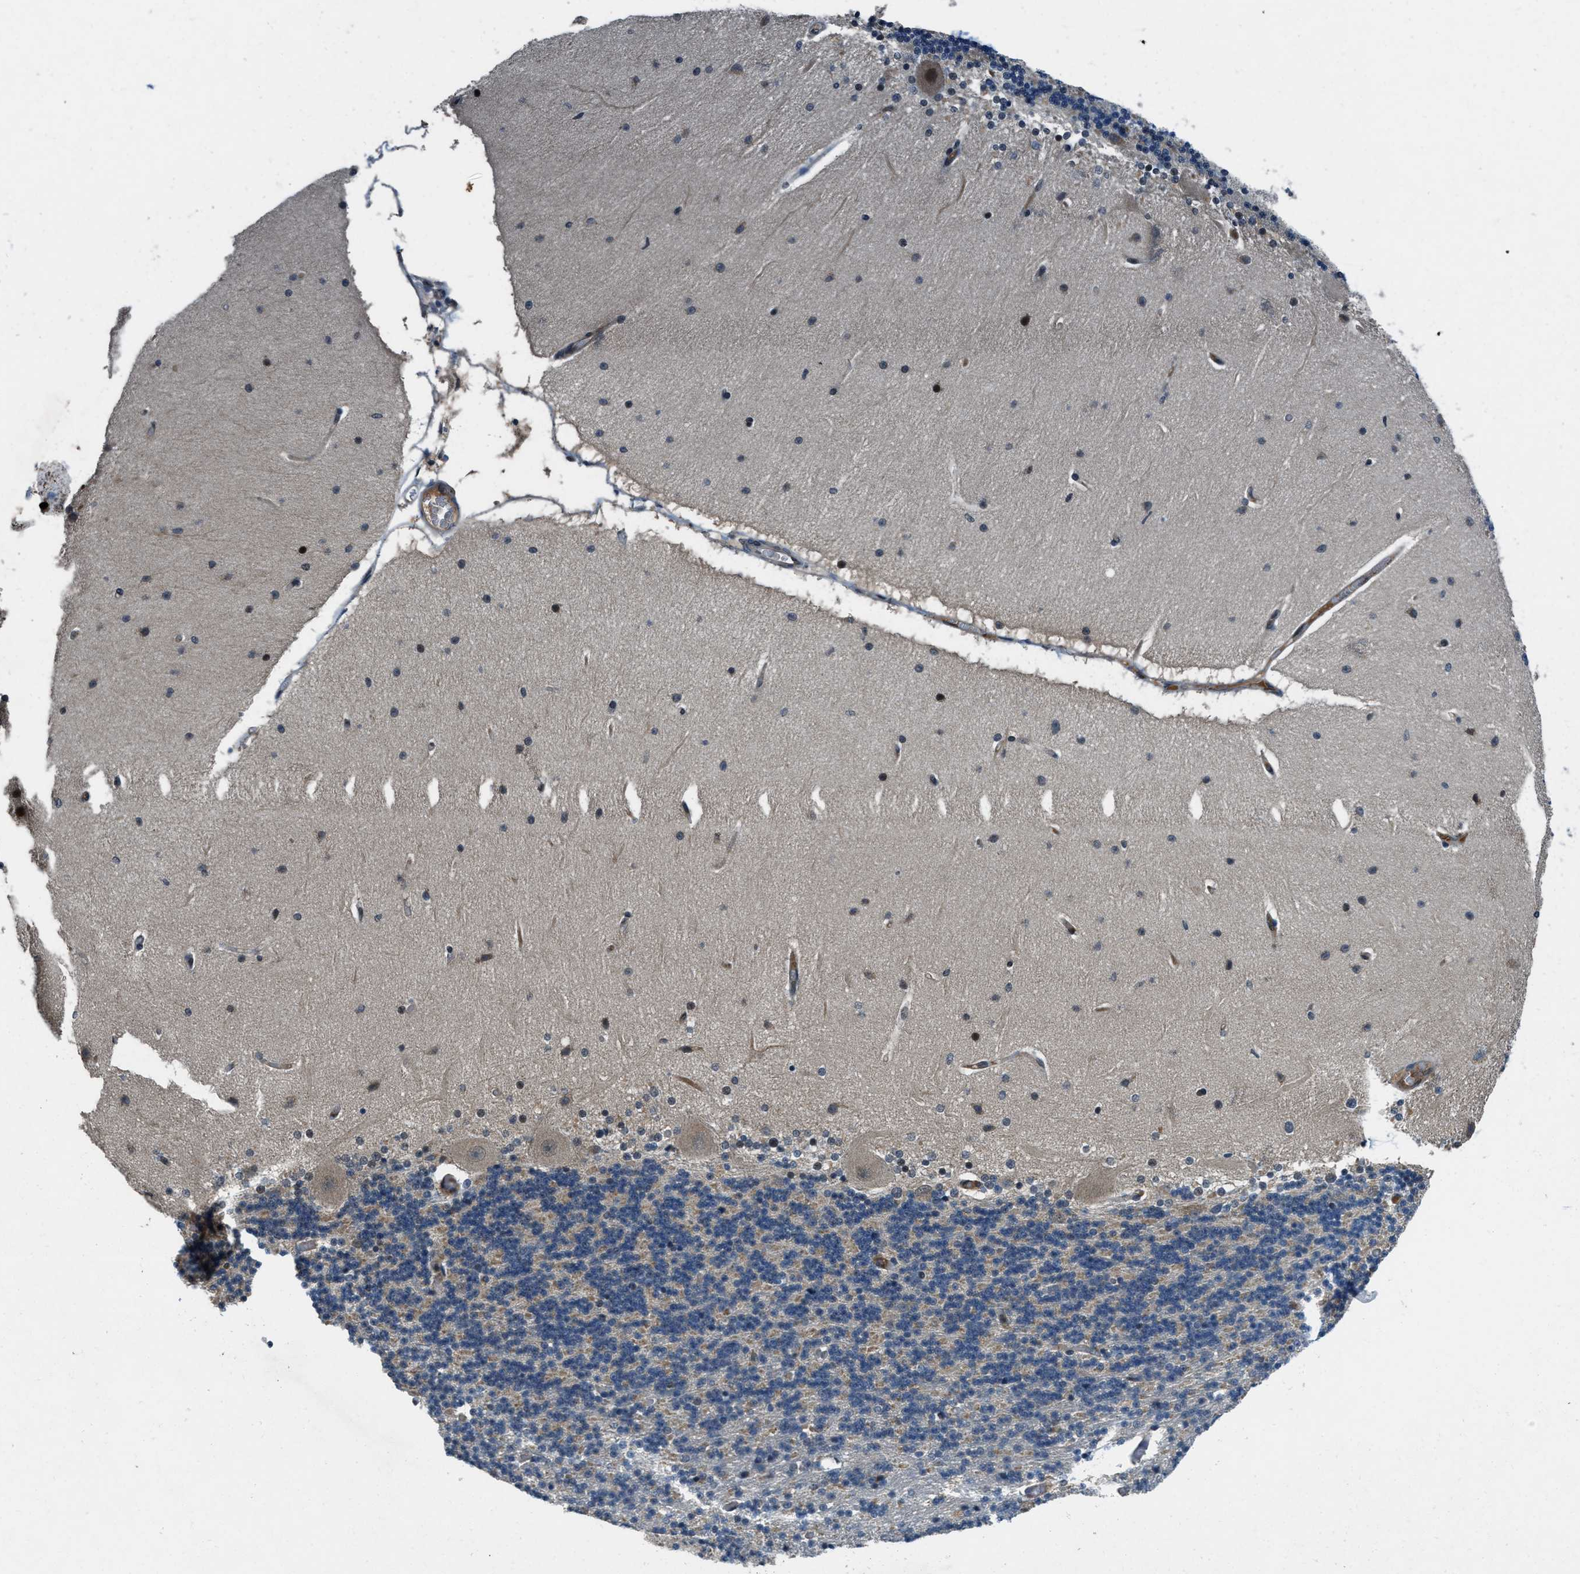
{"staining": {"intensity": "weak", "quantity": "25%-75%", "location": "cytoplasmic/membranous"}, "tissue": "cerebellum", "cell_type": "Cells in granular layer", "image_type": "normal", "snomed": [{"axis": "morphology", "description": "Normal tissue, NOS"}, {"axis": "topography", "description": "Cerebellum"}], "caption": "Immunohistochemistry histopathology image of benign cerebellum: human cerebellum stained using IHC demonstrates low levels of weak protein expression localized specifically in the cytoplasmic/membranous of cells in granular layer, appearing as a cytoplasmic/membranous brown color.", "gene": "DUSP6", "patient": {"sex": "female", "age": 54}}